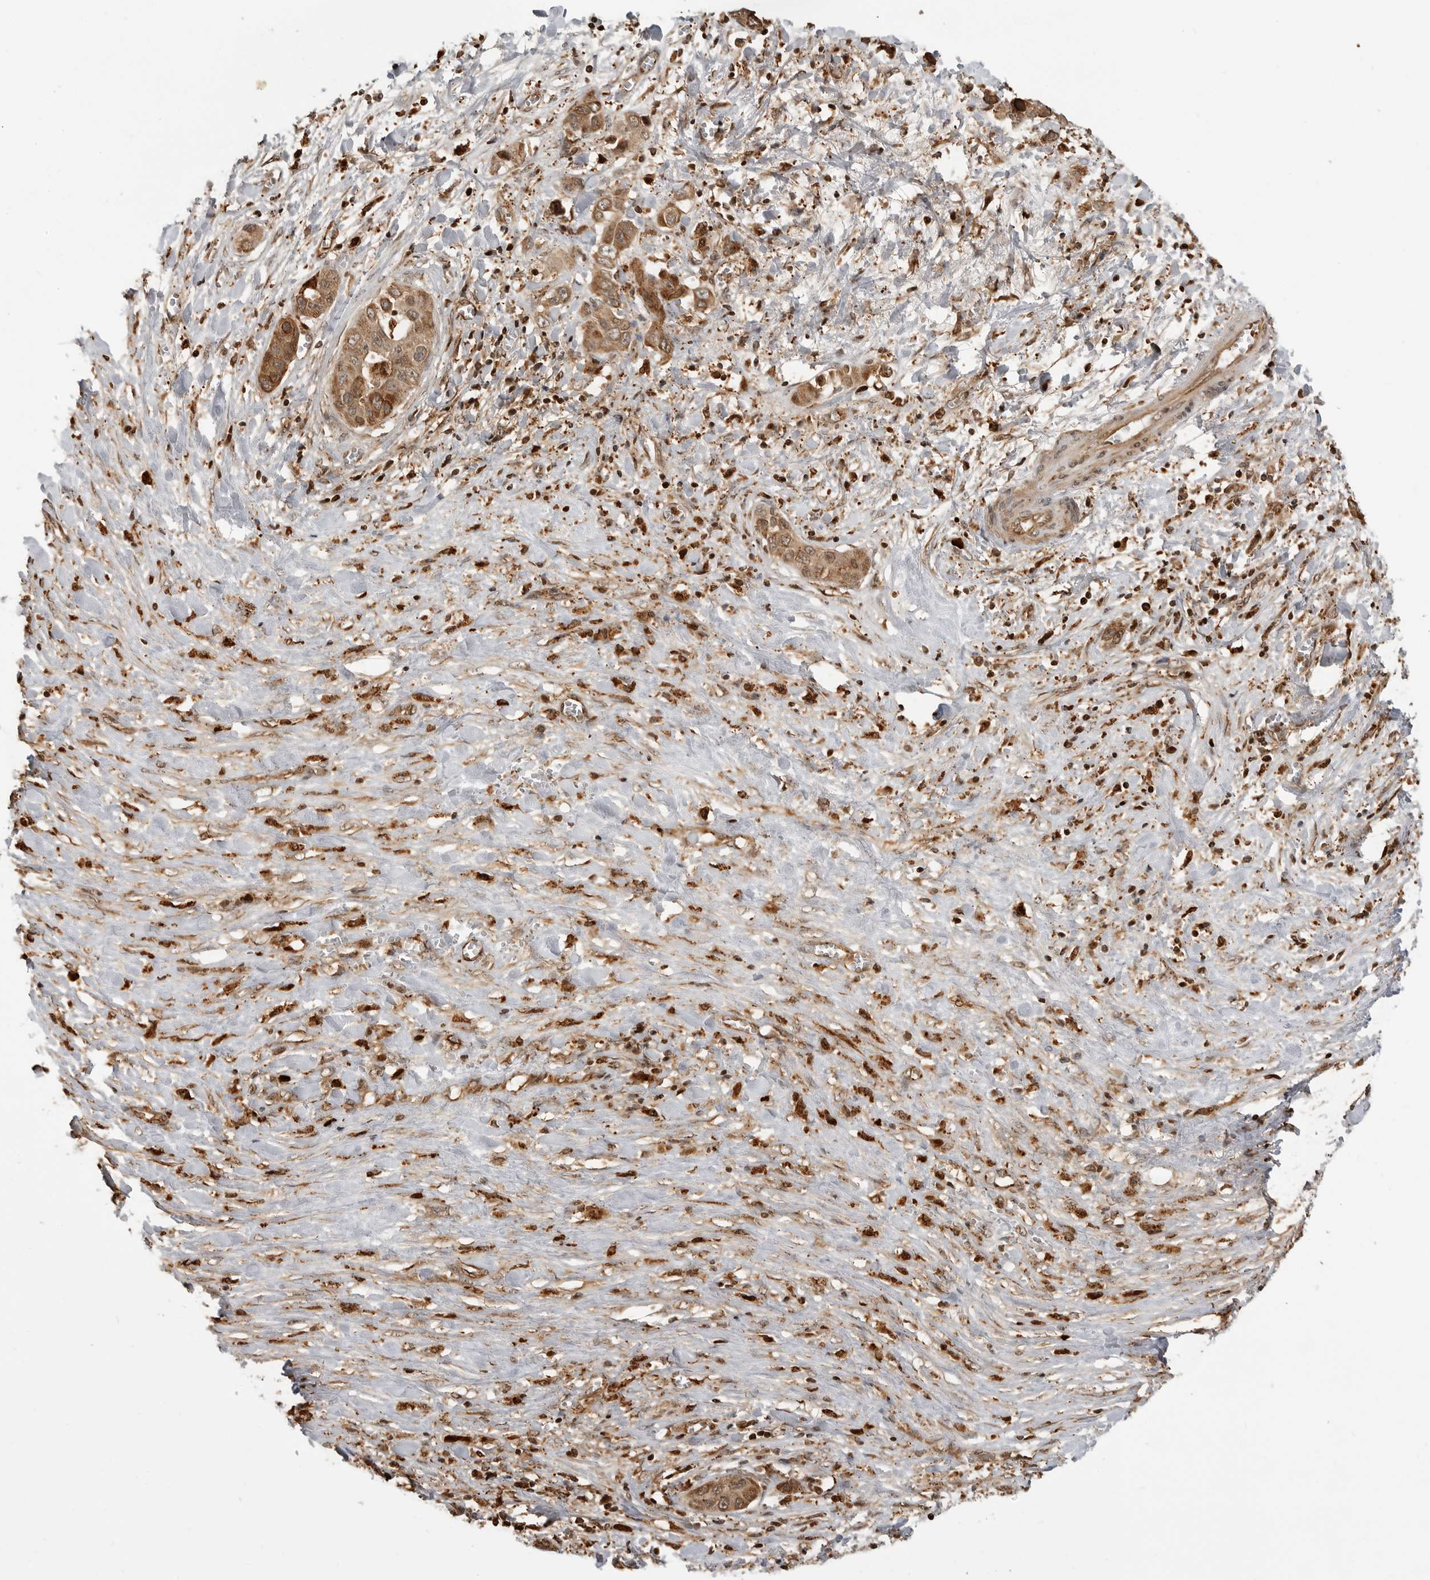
{"staining": {"intensity": "moderate", "quantity": ">75%", "location": "cytoplasmic/membranous,nuclear"}, "tissue": "liver cancer", "cell_type": "Tumor cells", "image_type": "cancer", "snomed": [{"axis": "morphology", "description": "Cholangiocarcinoma"}, {"axis": "topography", "description": "Liver"}], "caption": "There is medium levels of moderate cytoplasmic/membranous and nuclear expression in tumor cells of liver cancer (cholangiocarcinoma), as demonstrated by immunohistochemical staining (brown color).", "gene": "BMP2K", "patient": {"sex": "female", "age": 52}}